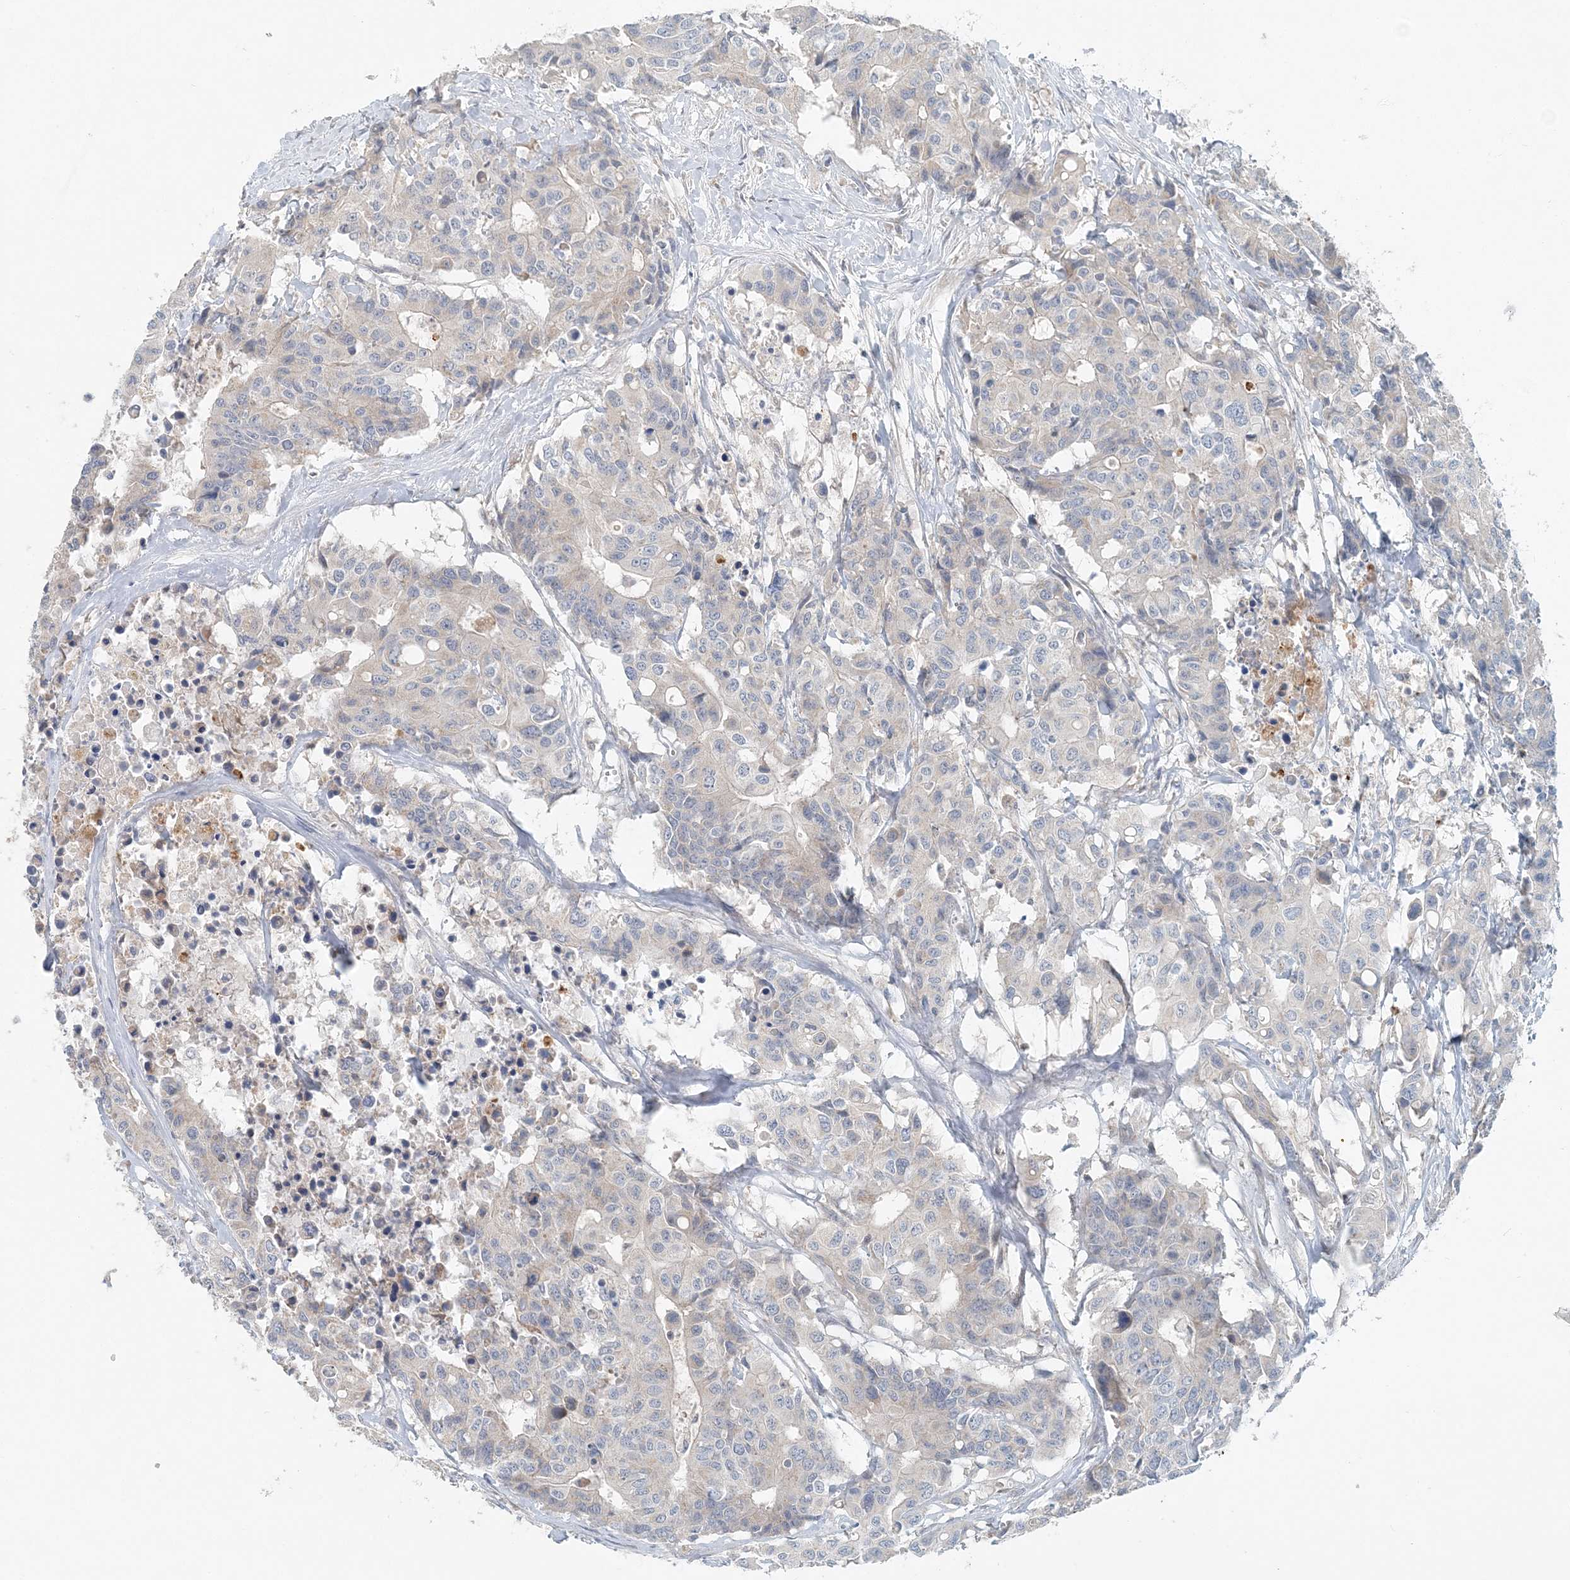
{"staining": {"intensity": "negative", "quantity": "none", "location": "none"}, "tissue": "colorectal cancer", "cell_type": "Tumor cells", "image_type": "cancer", "snomed": [{"axis": "morphology", "description": "Adenocarcinoma, NOS"}, {"axis": "topography", "description": "Colon"}], "caption": "DAB immunohistochemical staining of colorectal cancer exhibits no significant positivity in tumor cells.", "gene": "NAA11", "patient": {"sex": "male", "age": 77}}